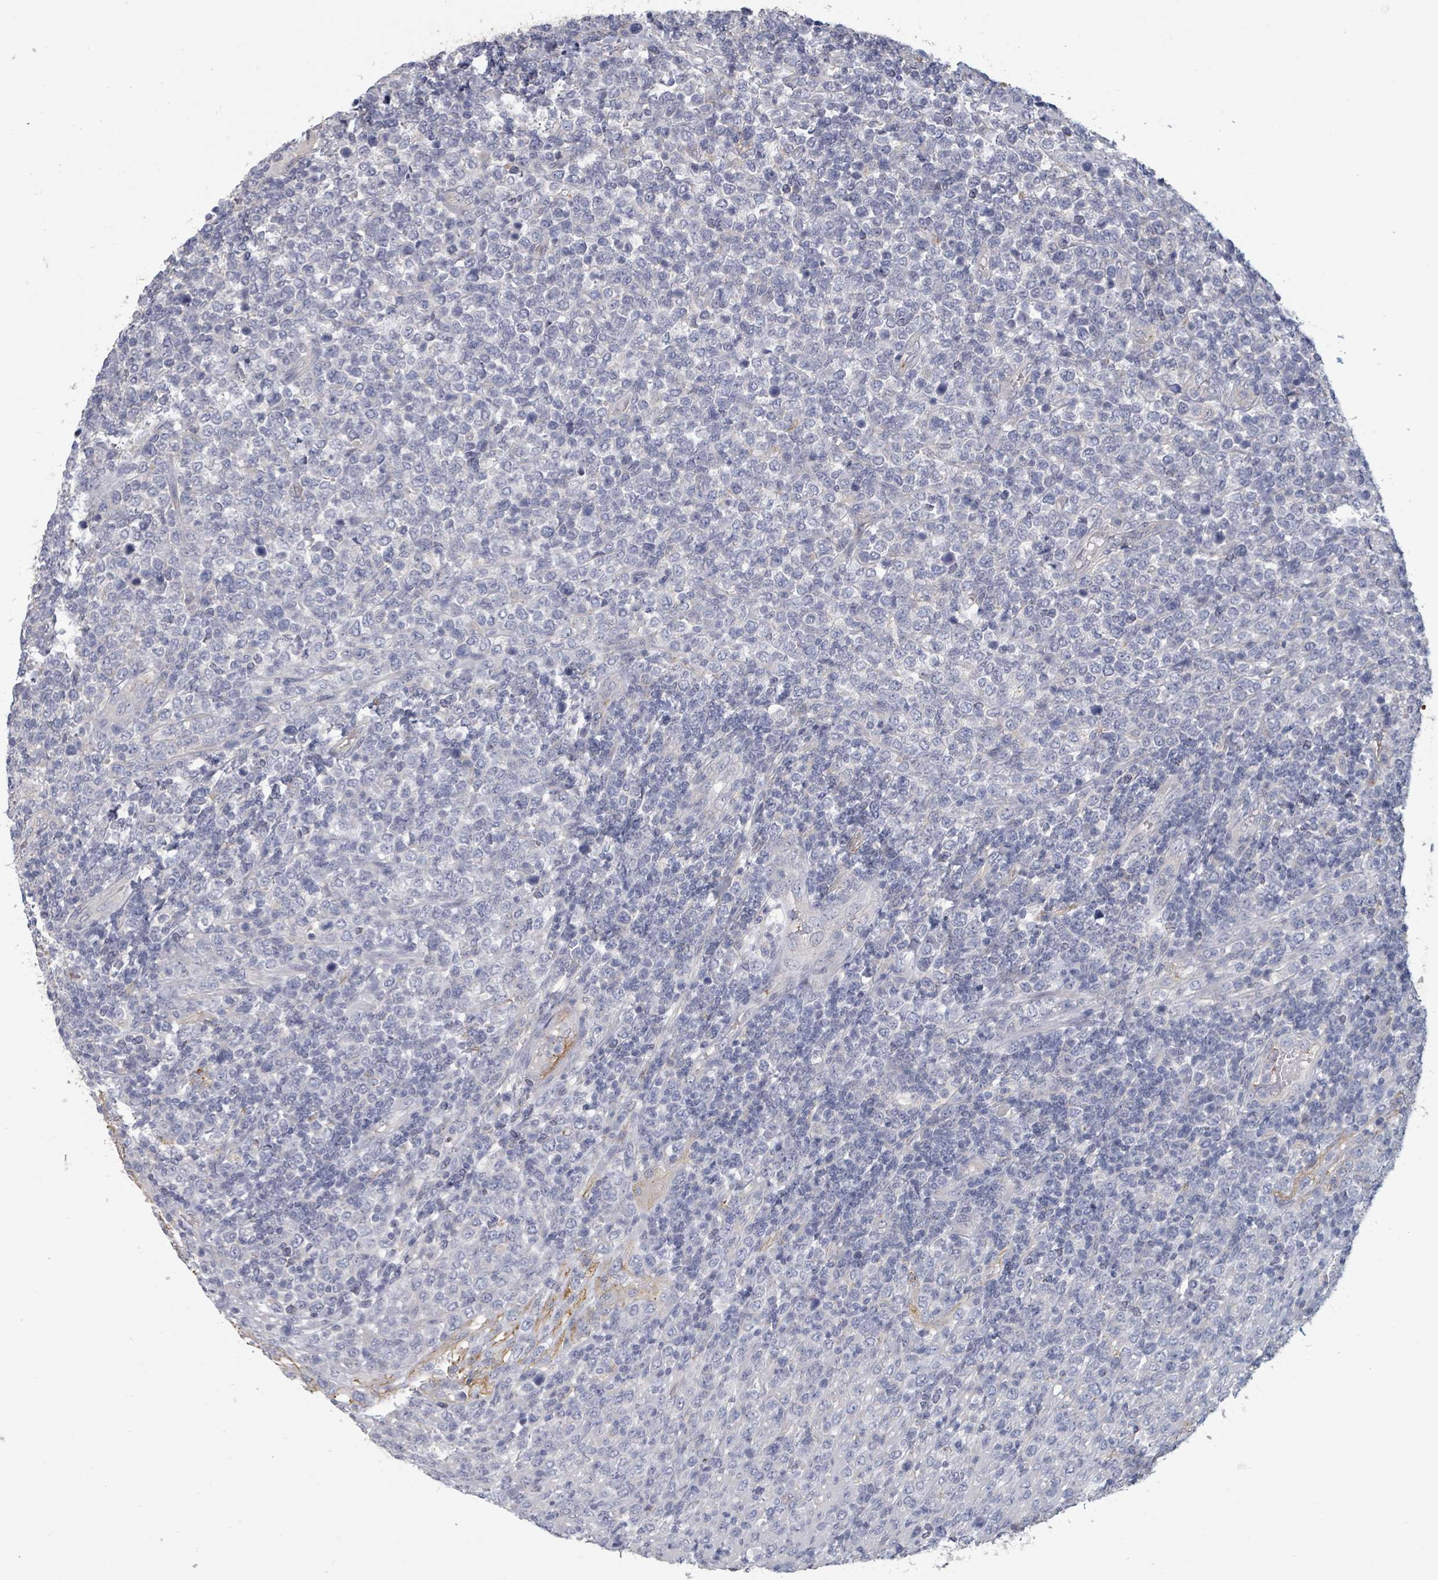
{"staining": {"intensity": "negative", "quantity": "none", "location": "none"}, "tissue": "lymphoma", "cell_type": "Tumor cells", "image_type": "cancer", "snomed": [{"axis": "morphology", "description": "Malignant lymphoma, non-Hodgkin's type, High grade"}, {"axis": "topography", "description": "Soft tissue"}], "caption": "Photomicrograph shows no protein positivity in tumor cells of high-grade malignant lymphoma, non-Hodgkin's type tissue.", "gene": "PLAUR", "patient": {"sex": "female", "age": 56}}